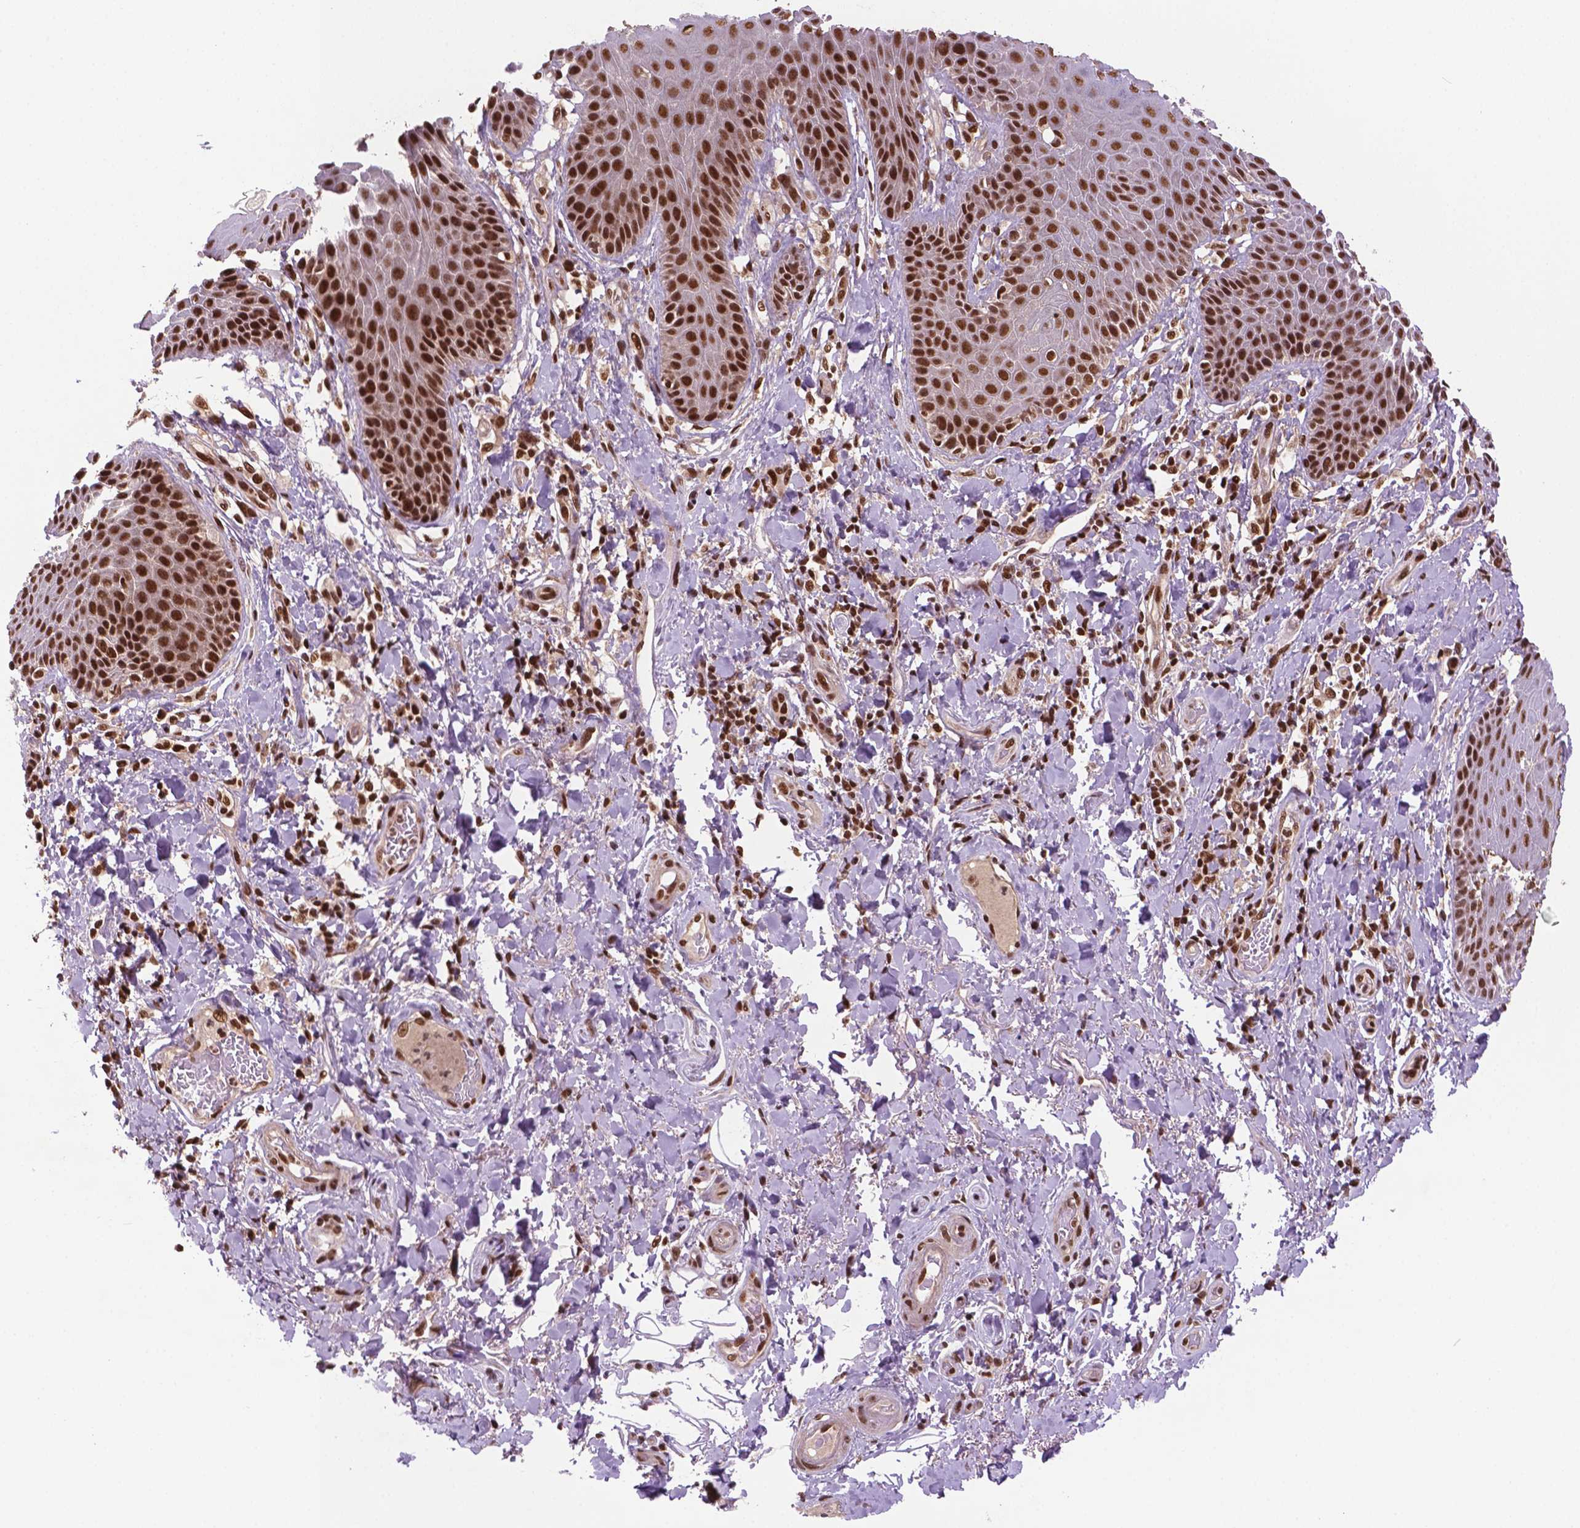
{"staining": {"intensity": "strong", "quantity": ">75%", "location": "nuclear"}, "tissue": "skin", "cell_type": "Epidermal cells", "image_type": "normal", "snomed": [{"axis": "morphology", "description": "Normal tissue, NOS"}, {"axis": "topography", "description": "Anal"}, {"axis": "topography", "description": "Peripheral nerve tissue"}], "caption": "Protein positivity by IHC shows strong nuclear positivity in approximately >75% of epidermal cells in unremarkable skin. Immunohistochemistry stains the protein in brown and the nuclei are stained blue.", "gene": "SIRT6", "patient": {"sex": "male", "age": 51}}